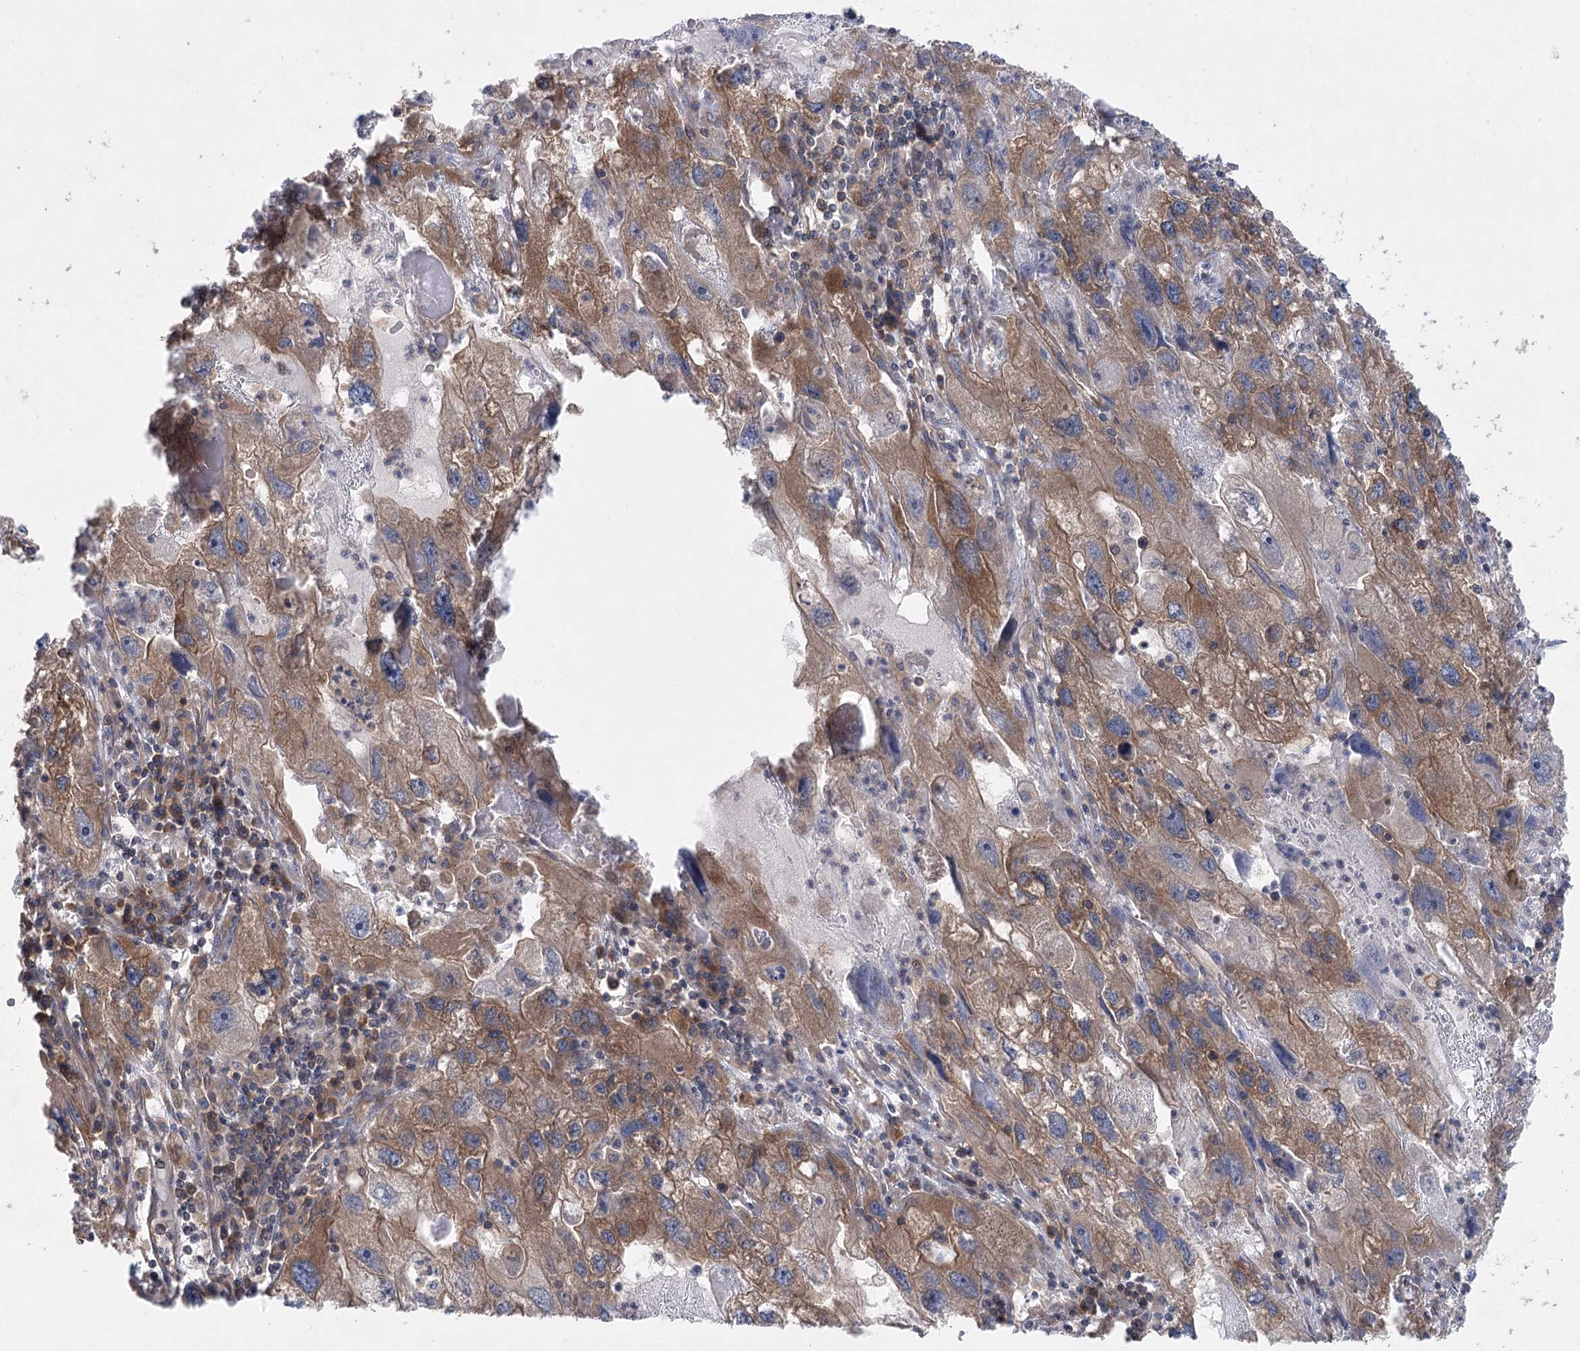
{"staining": {"intensity": "moderate", "quantity": ">75%", "location": "cytoplasmic/membranous"}, "tissue": "endometrial cancer", "cell_type": "Tumor cells", "image_type": "cancer", "snomed": [{"axis": "morphology", "description": "Adenocarcinoma, NOS"}, {"axis": "topography", "description": "Endometrium"}], "caption": "This photomicrograph demonstrates IHC staining of endometrial cancer (adenocarcinoma), with medium moderate cytoplasmic/membranous staining in approximately >75% of tumor cells.", "gene": "EIF3A", "patient": {"sex": "female", "age": 49}}